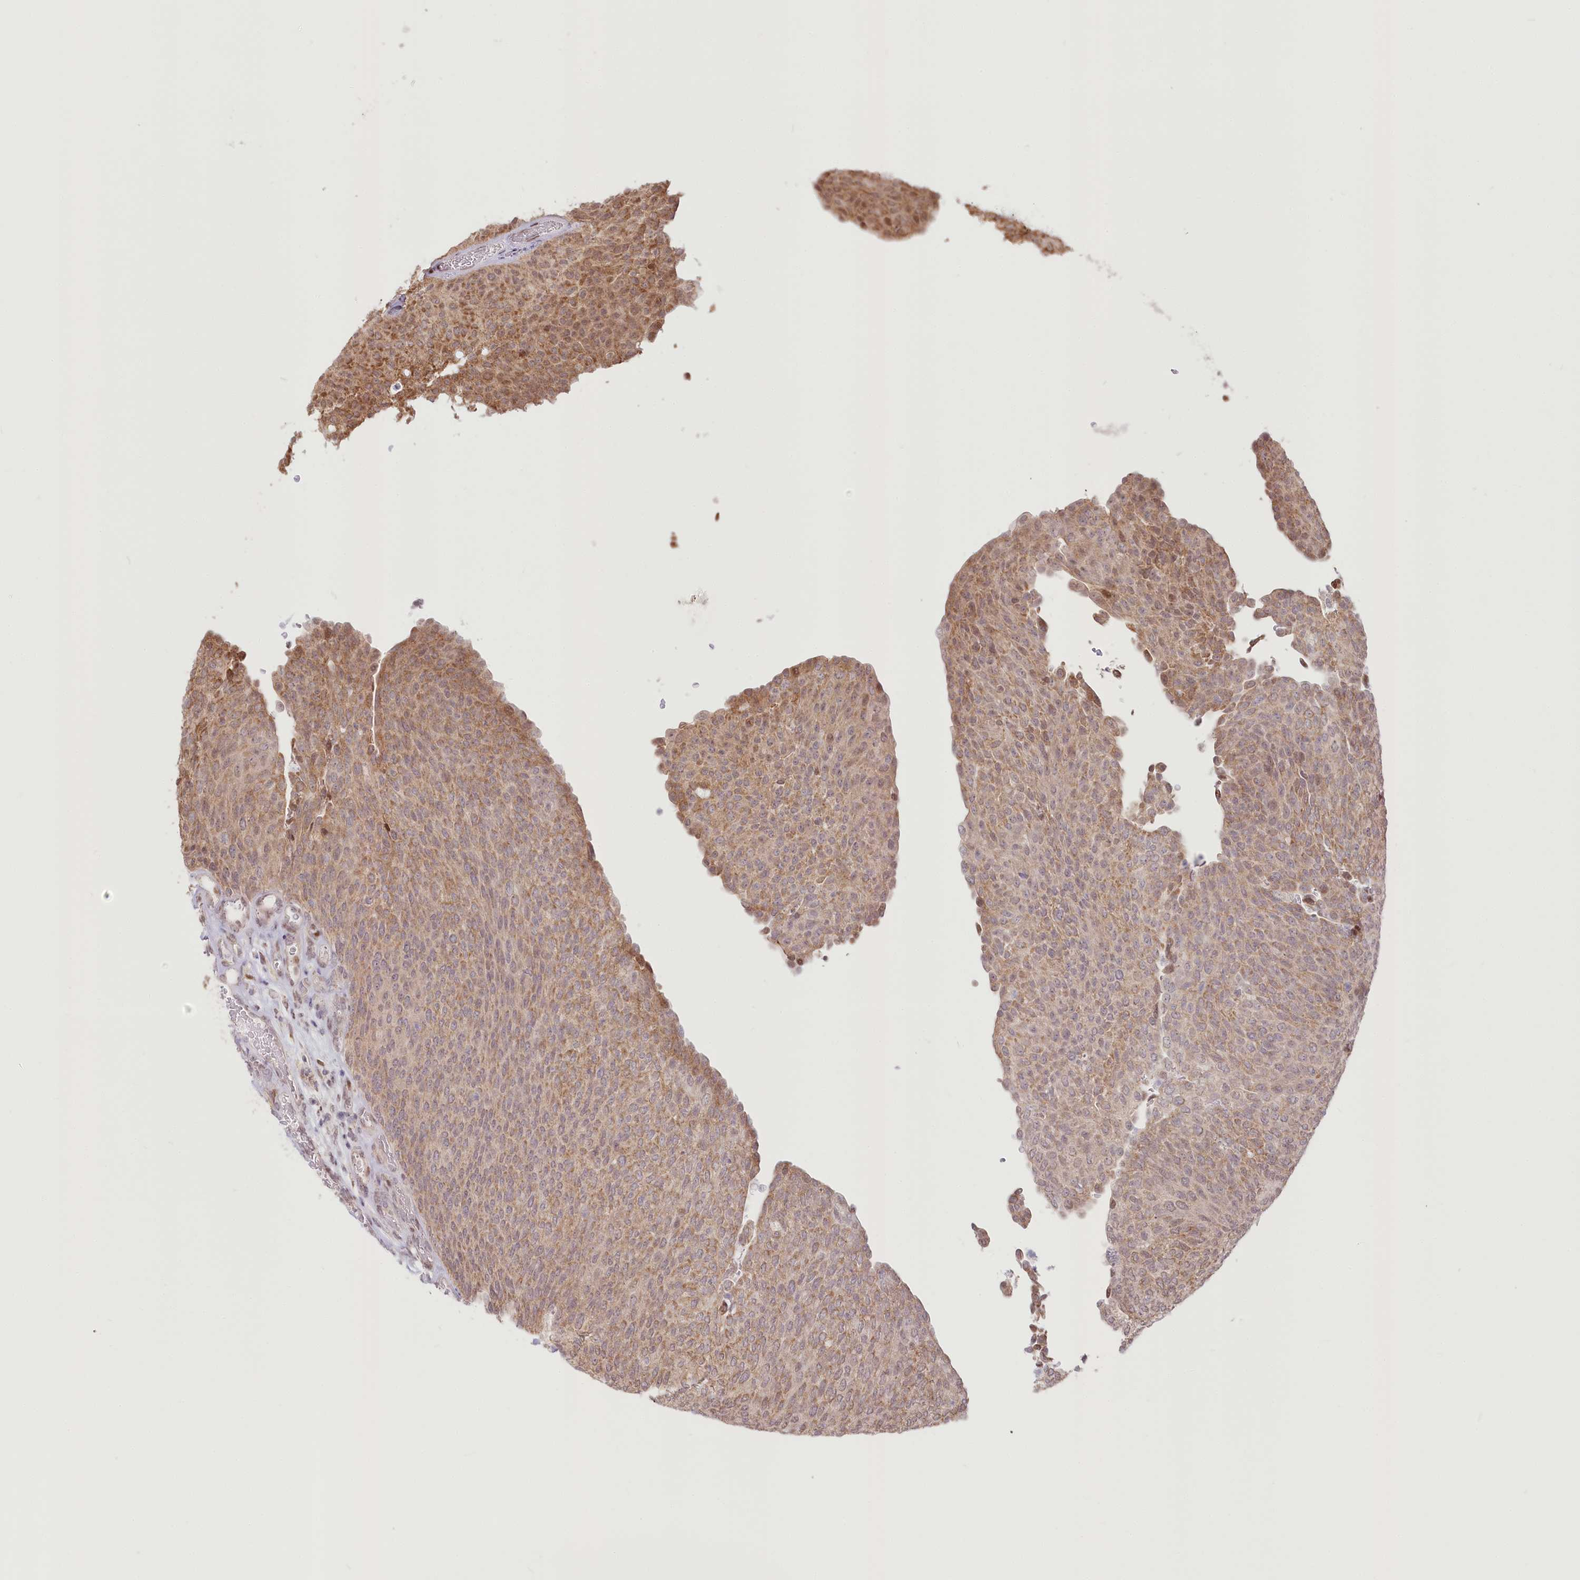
{"staining": {"intensity": "moderate", "quantity": ">75%", "location": "cytoplasmic/membranous"}, "tissue": "urothelial cancer", "cell_type": "Tumor cells", "image_type": "cancer", "snomed": [{"axis": "morphology", "description": "Urothelial carcinoma, Low grade"}, {"axis": "topography", "description": "Urinary bladder"}], "caption": "Tumor cells reveal medium levels of moderate cytoplasmic/membranous expression in approximately >75% of cells in human urothelial carcinoma (low-grade).", "gene": "PYURF", "patient": {"sex": "female", "age": 79}}